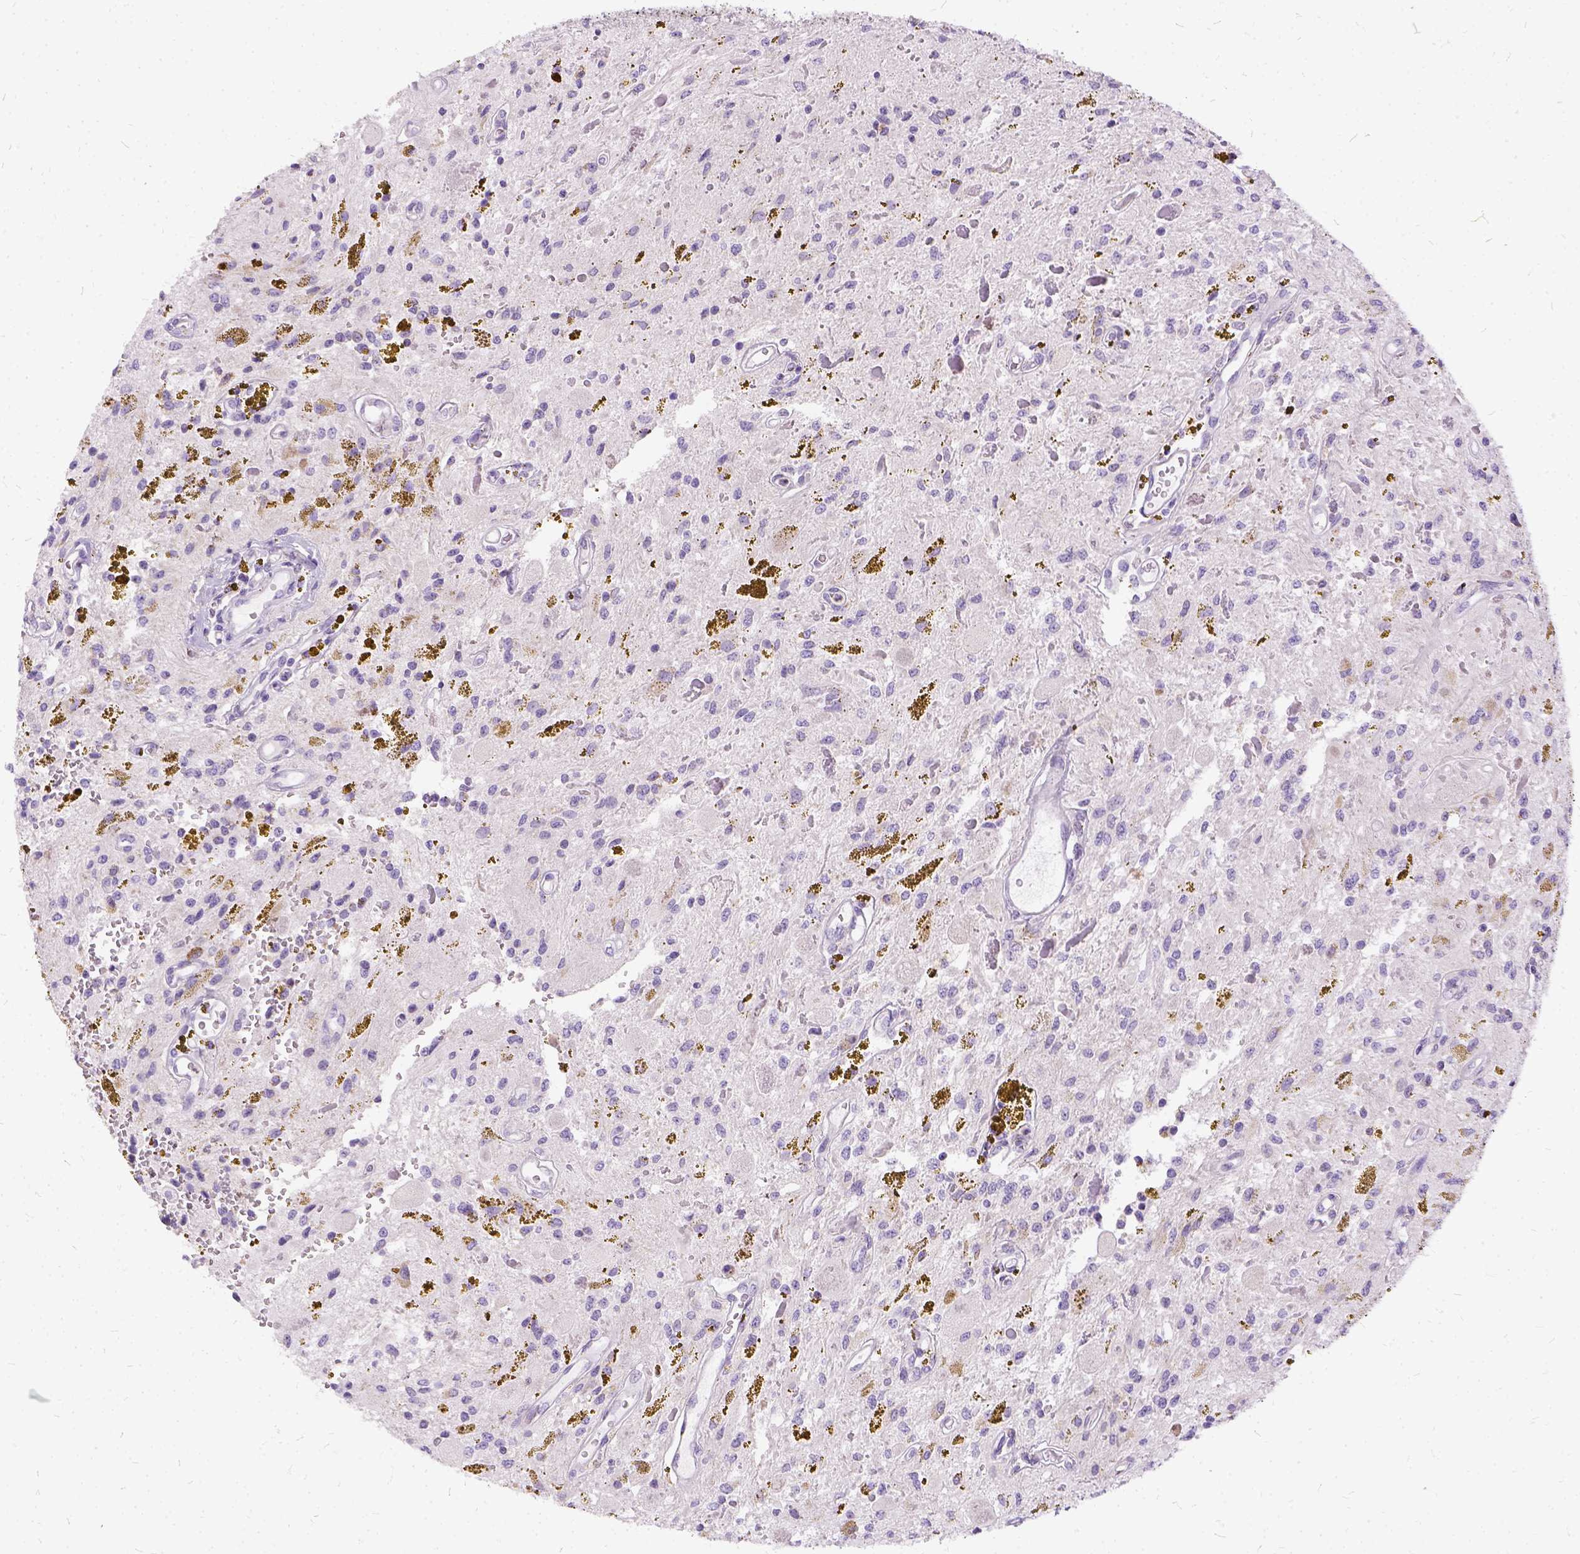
{"staining": {"intensity": "negative", "quantity": "none", "location": "none"}, "tissue": "glioma", "cell_type": "Tumor cells", "image_type": "cancer", "snomed": [{"axis": "morphology", "description": "Glioma, malignant, Low grade"}, {"axis": "topography", "description": "Cerebellum"}], "caption": "Human glioma stained for a protein using immunohistochemistry displays no expression in tumor cells.", "gene": "FDX1", "patient": {"sex": "female", "age": 14}}